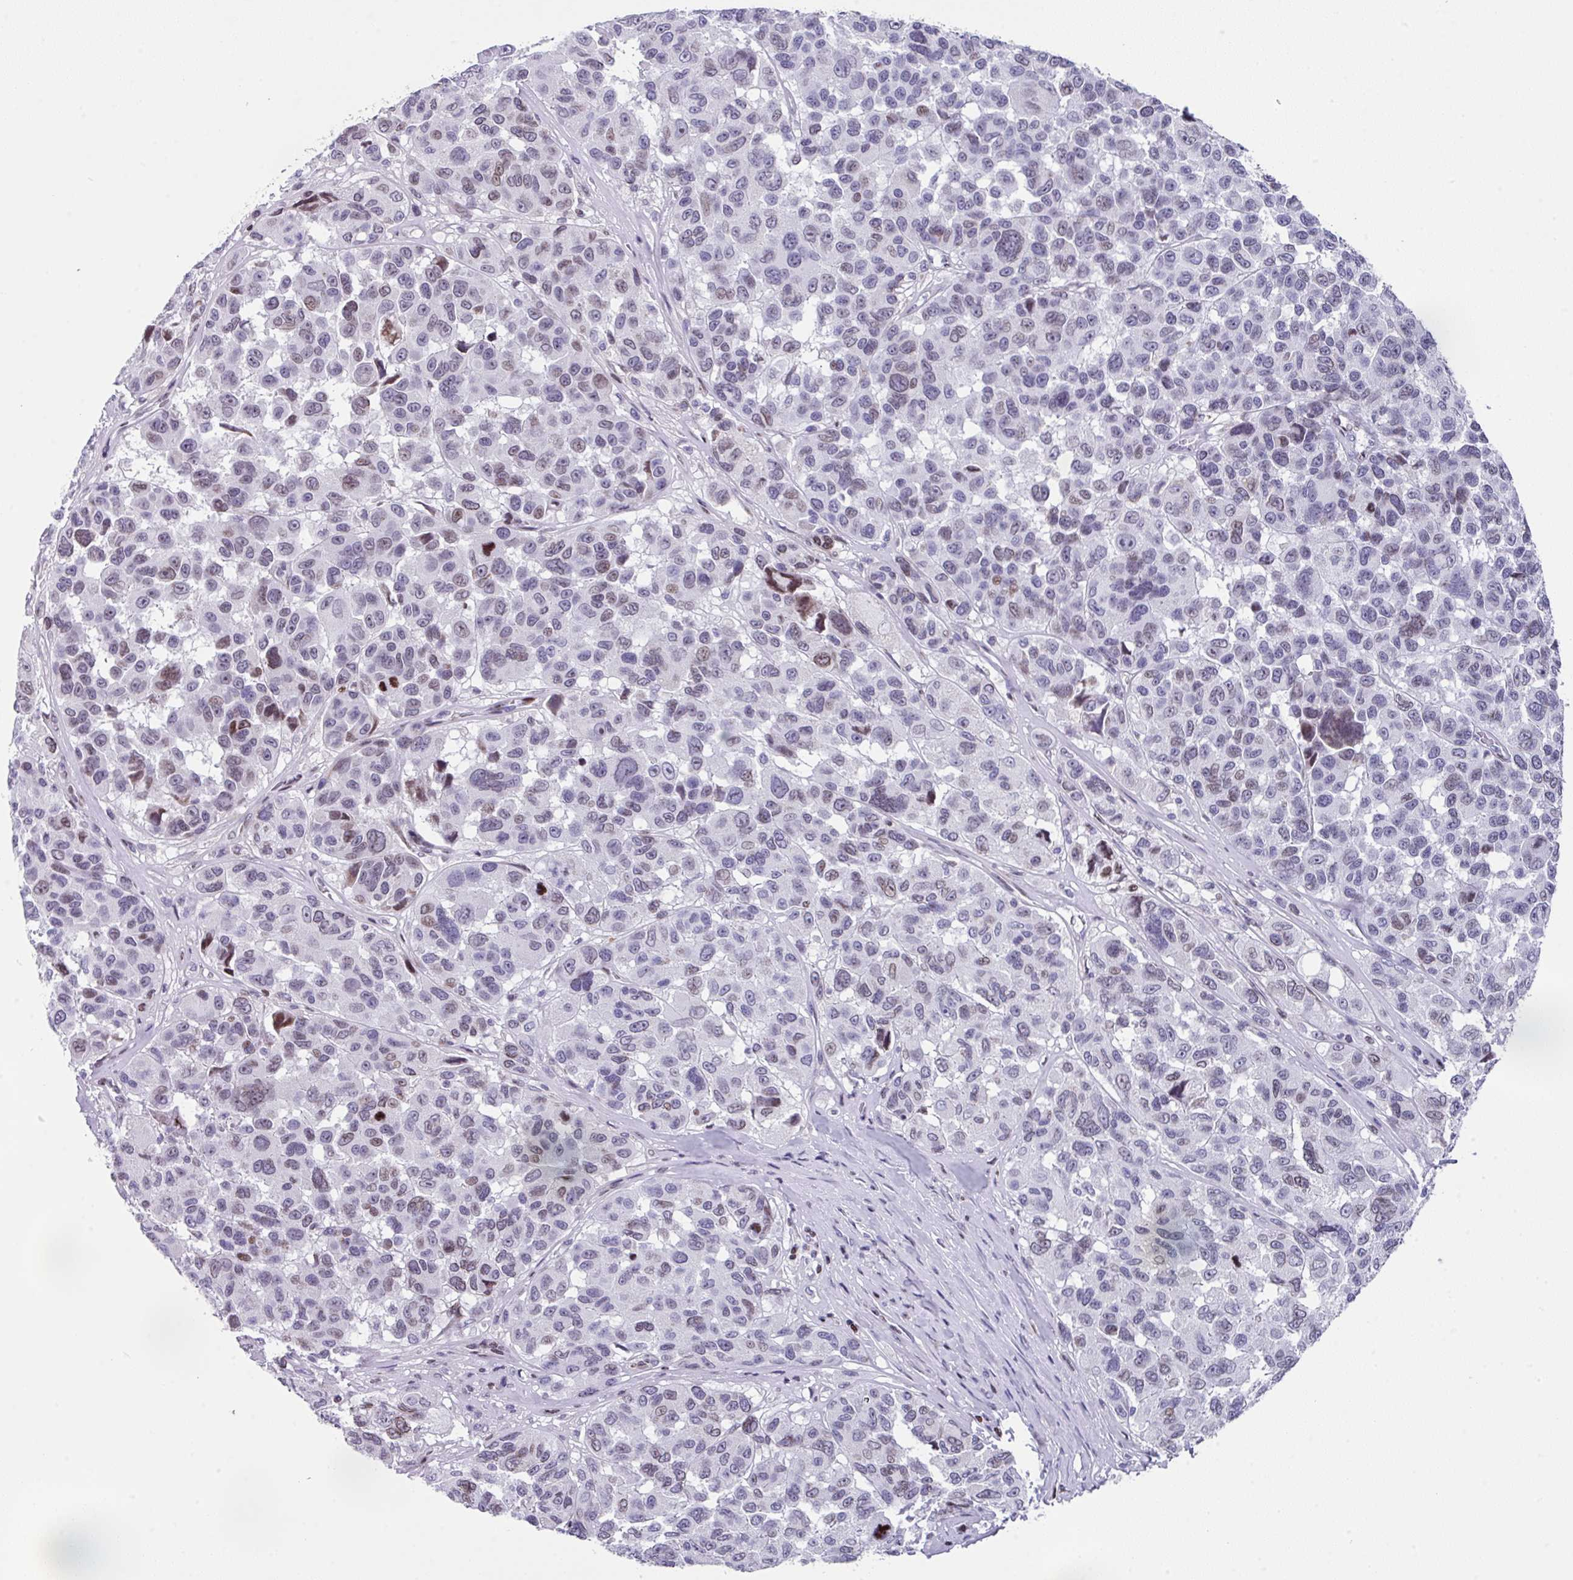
{"staining": {"intensity": "moderate", "quantity": "25%-75%", "location": "nuclear"}, "tissue": "melanoma", "cell_type": "Tumor cells", "image_type": "cancer", "snomed": [{"axis": "morphology", "description": "Malignant melanoma, NOS"}, {"axis": "topography", "description": "Skin"}], "caption": "A photomicrograph of human malignant melanoma stained for a protein displays moderate nuclear brown staining in tumor cells. (Stains: DAB (3,3'-diaminobenzidine) in brown, nuclei in blue, Microscopy: brightfield microscopy at high magnification).", "gene": "TCF3", "patient": {"sex": "female", "age": 66}}